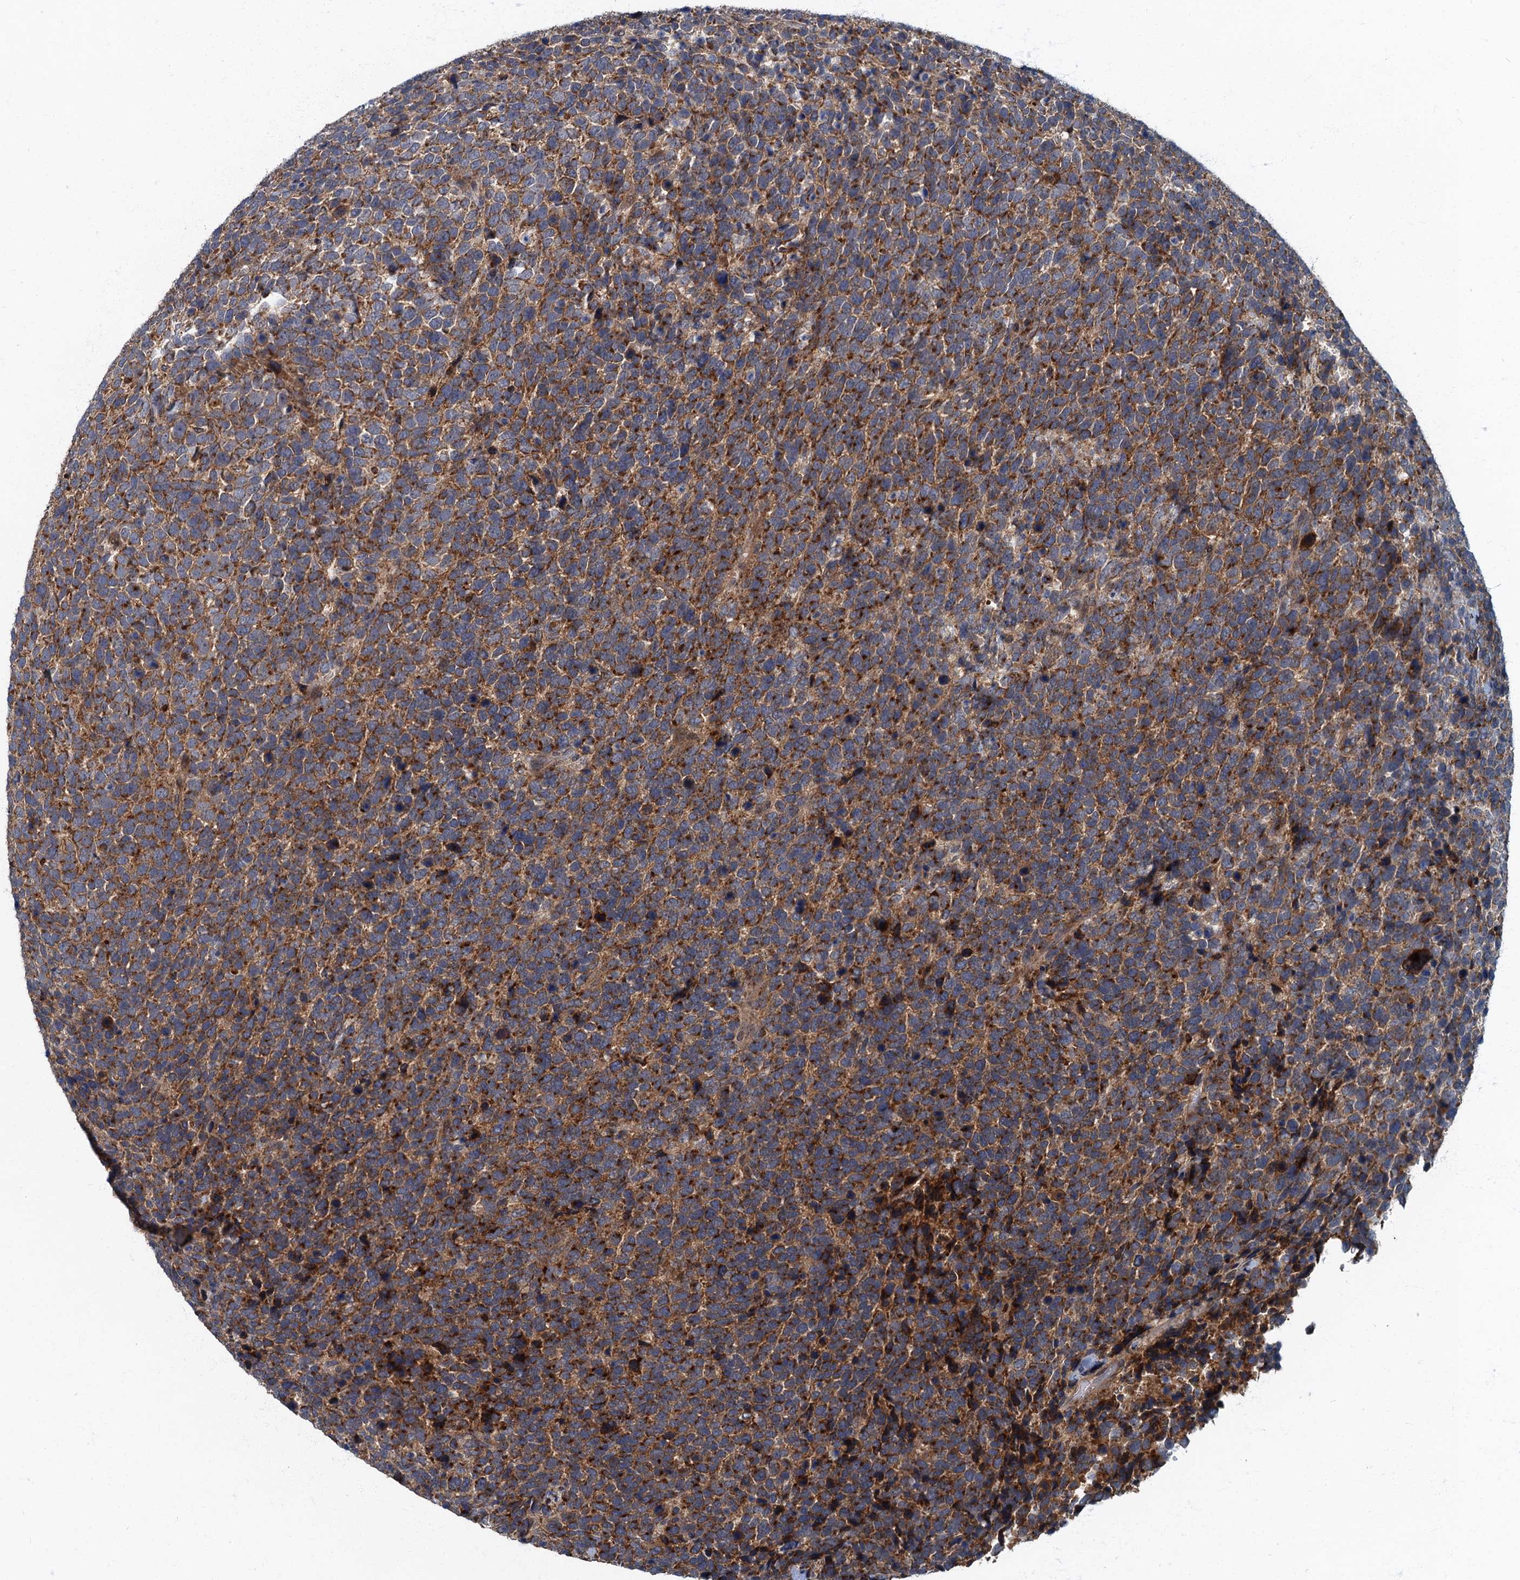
{"staining": {"intensity": "moderate", "quantity": ">75%", "location": "cytoplasmic/membranous"}, "tissue": "urothelial cancer", "cell_type": "Tumor cells", "image_type": "cancer", "snomed": [{"axis": "morphology", "description": "Urothelial carcinoma, High grade"}, {"axis": "topography", "description": "Urinary bladder"}], "caption": "Immunohistochemistry micrograph of neoplastic tissue: human urothelial carcinoma (high-grade) stained using immunohistochemistry (IHC) exhibits medium levels of moderate protein expression localized specifically in the cytoplasmic/membranous of tumor cells, appearing as a cytoplasmic/membranous brown color.", "gene": "SLC11A2", "patient": {"sex": "female", "age": 82}}